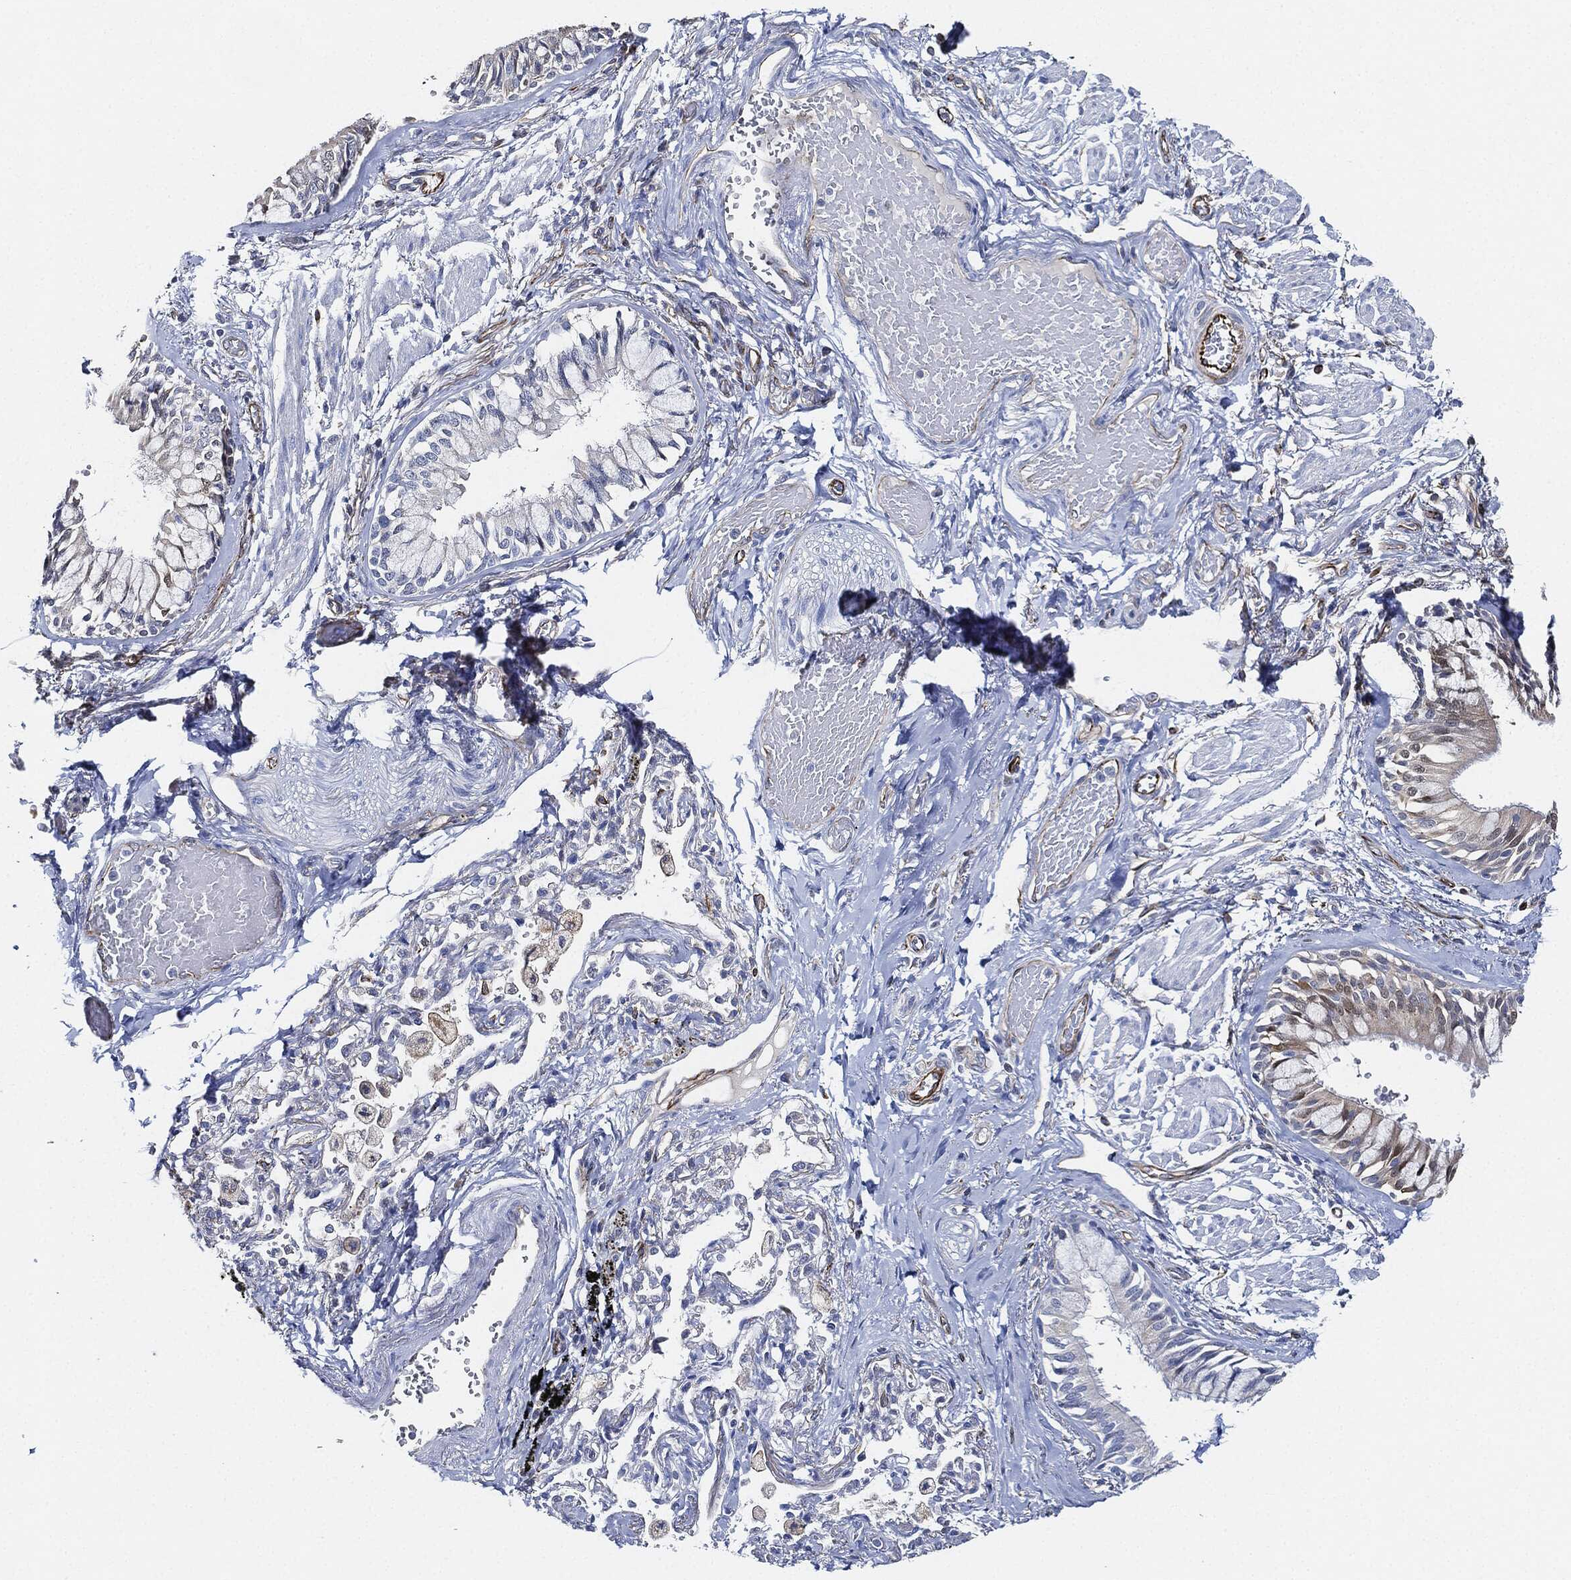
{"staining": {"intensity": "negative", "quantity": "none", "location": "none"}, "tissue": "bronchus", "cell_type": "Respiratory epithelial cells", "image_type": "normal", "snomed": [{"axis": "morphology", "description": "Normal tissue, NOS"}, {"axis": "topography", "description": "Bronchus"}, {"axis": "topography", "description": "Lung"}], "caption": "Histopathology image shows no protein expression in respiratory epithelial cells of unremarkable bronchus. The staining was performed using DAB to visualize the protein expression in brown, while the nuclei were stained in blue with hematoxylin (Magnification: 20x).", "gene": "THSD1", "patient": {"sex": "female", "age": 57}}